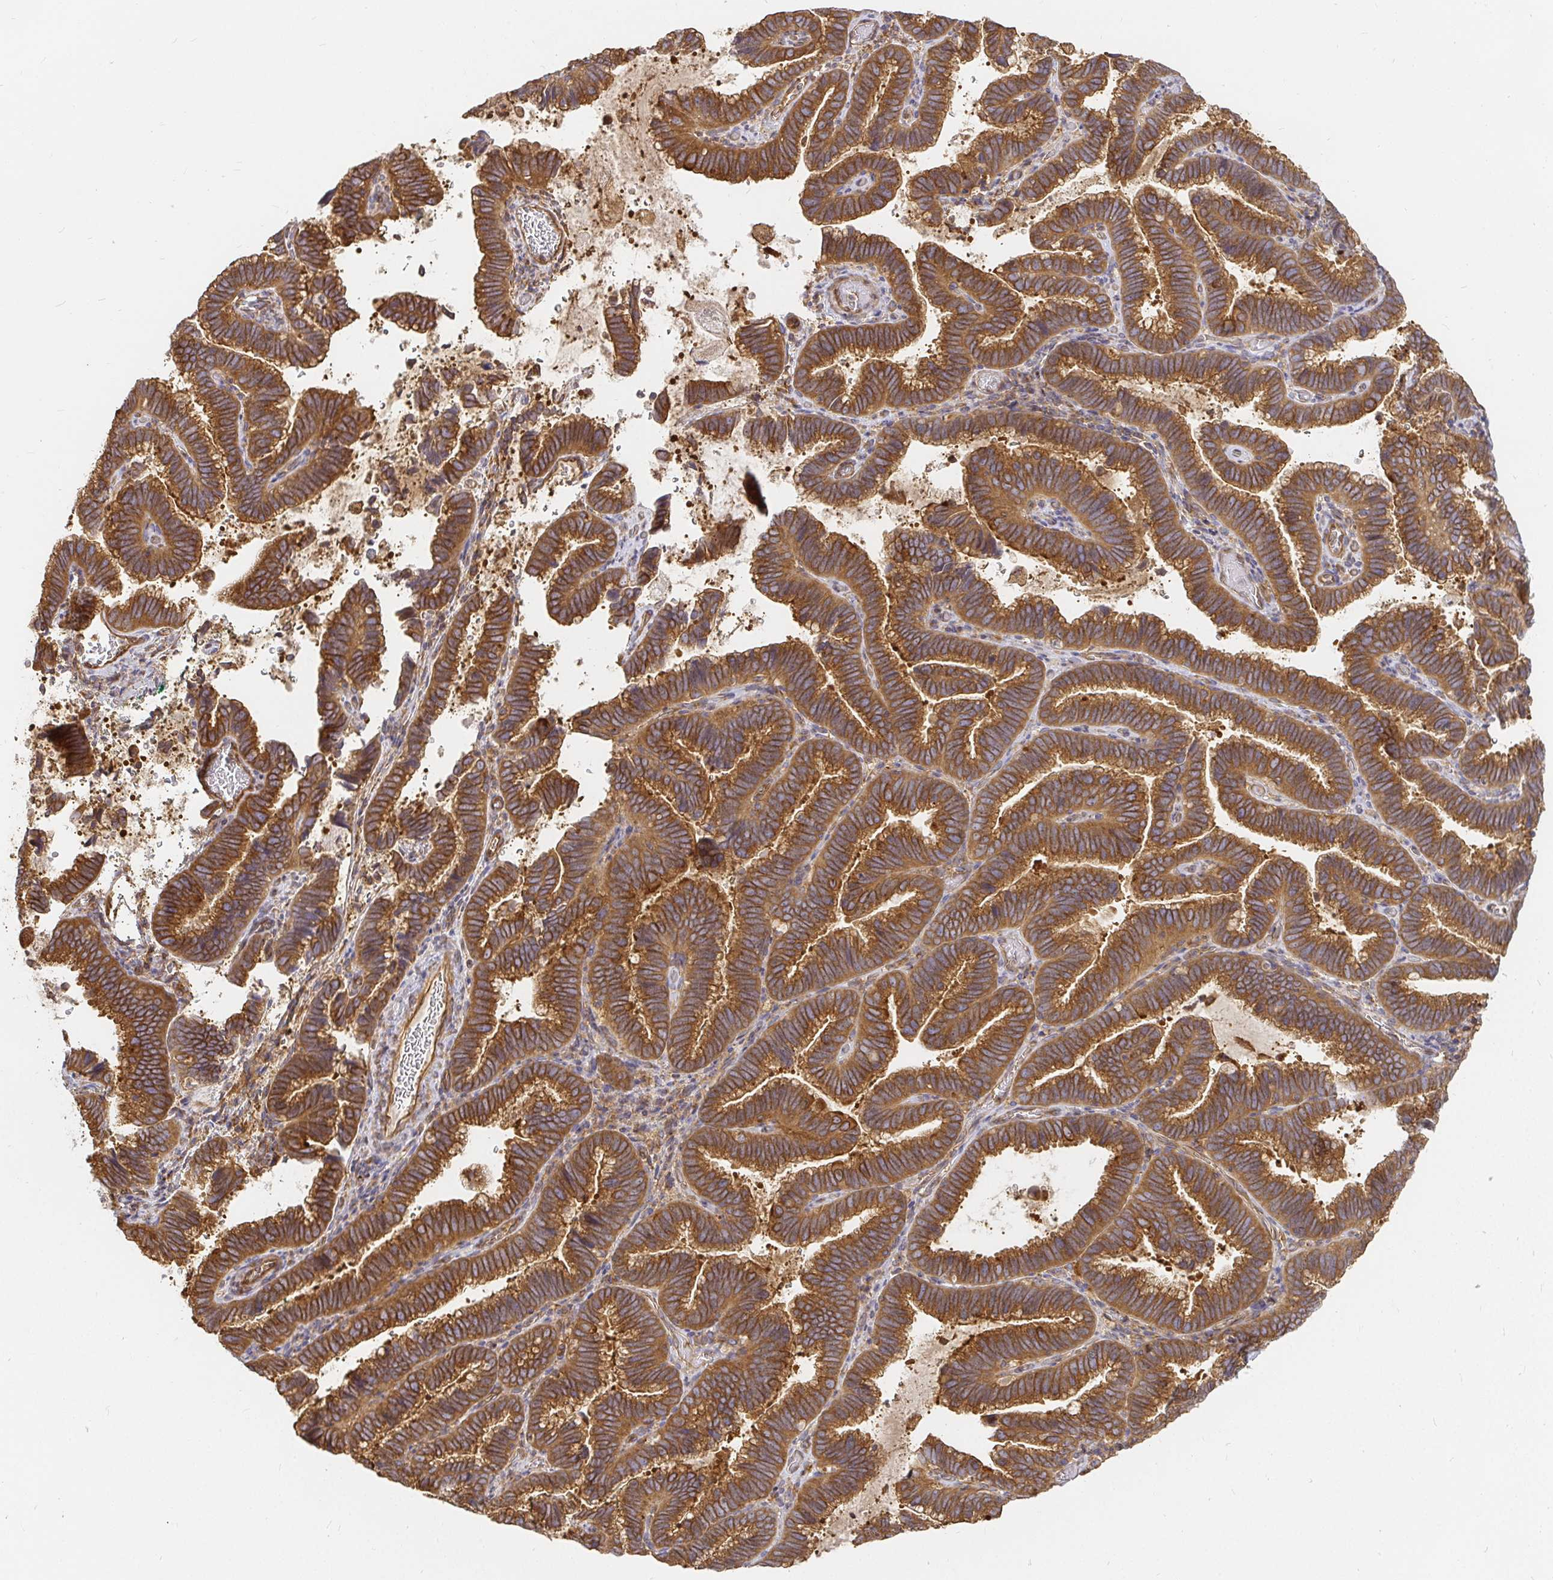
{"staining": {"intensity": "strong", "quantity": ">75%", "location": "cytoplasmic/membranous"}, "tissue": "cervical cancer", "cell_type": "Tumor cells", "image_type": "cancer", "snomed": [{"axis": "morphology", "description": "Adenocarcinoma, NOS"}, {"axis": "topography", "description": "Cervix"}], "caption": "An image of cervical cancer (adenocarcinoma) stained for a protein reveals strong cytoplasmic/membranous brown staining in tumor cells. (Stains: DAB in brown, nuclei in blue, Microscopy: brightfield microscopy at high magnification).", "gene": "KIF5B", "patient": {"sex": "female", "age": 61}}